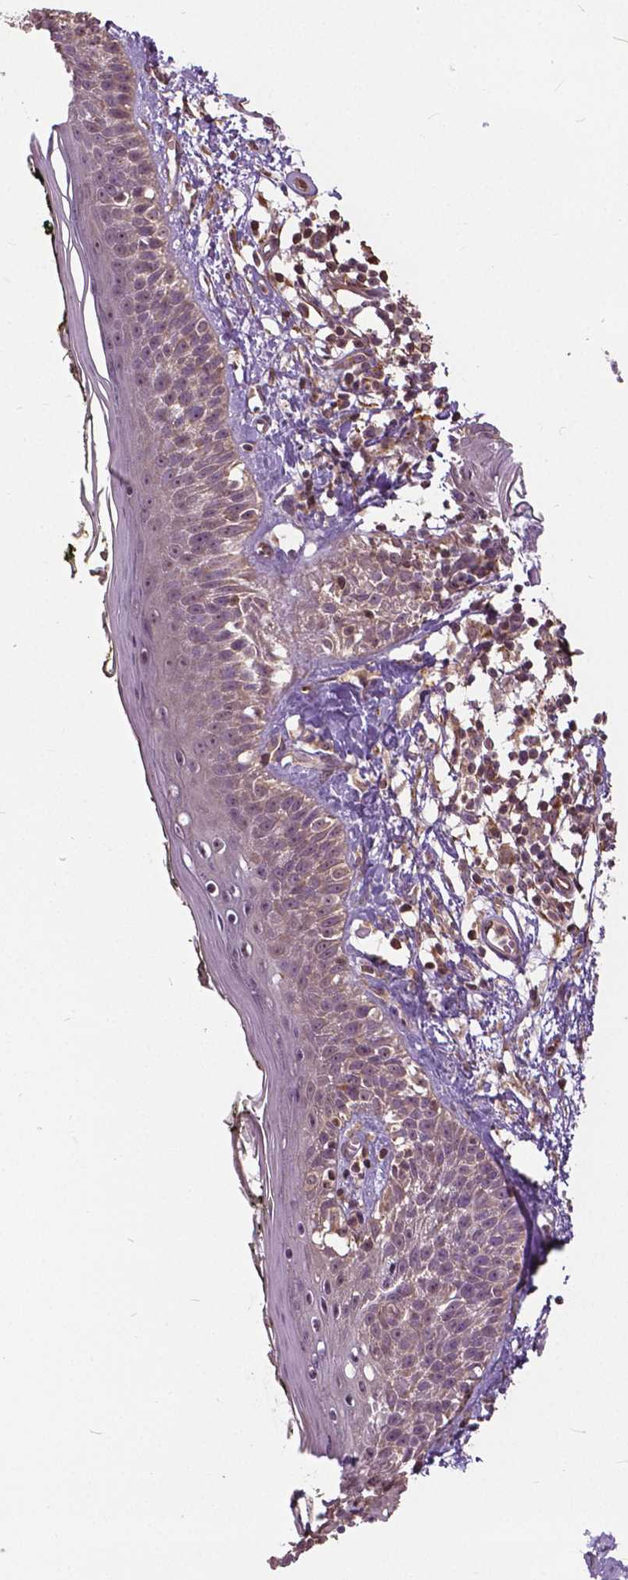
{"staining": {"intensity": "weak", "quantity": ">75%", "location": "cytoplasmic/membranous"}, "tissue": "skin", "cell_type": "Fibroblasts", "image_type": "normal", "snomed": [{"axis": "morphology", "description": "Normal tissue, NOS"}, {"axis": "topography", "description": "Skin"}], "caption": "Skin stained for a protein (brown) displays weak cytoplasmic/membranous positive expression in about >75% of fibroblasts.", "gene": "ANXA13", "patient": {"sex": "male", "age": 76}}